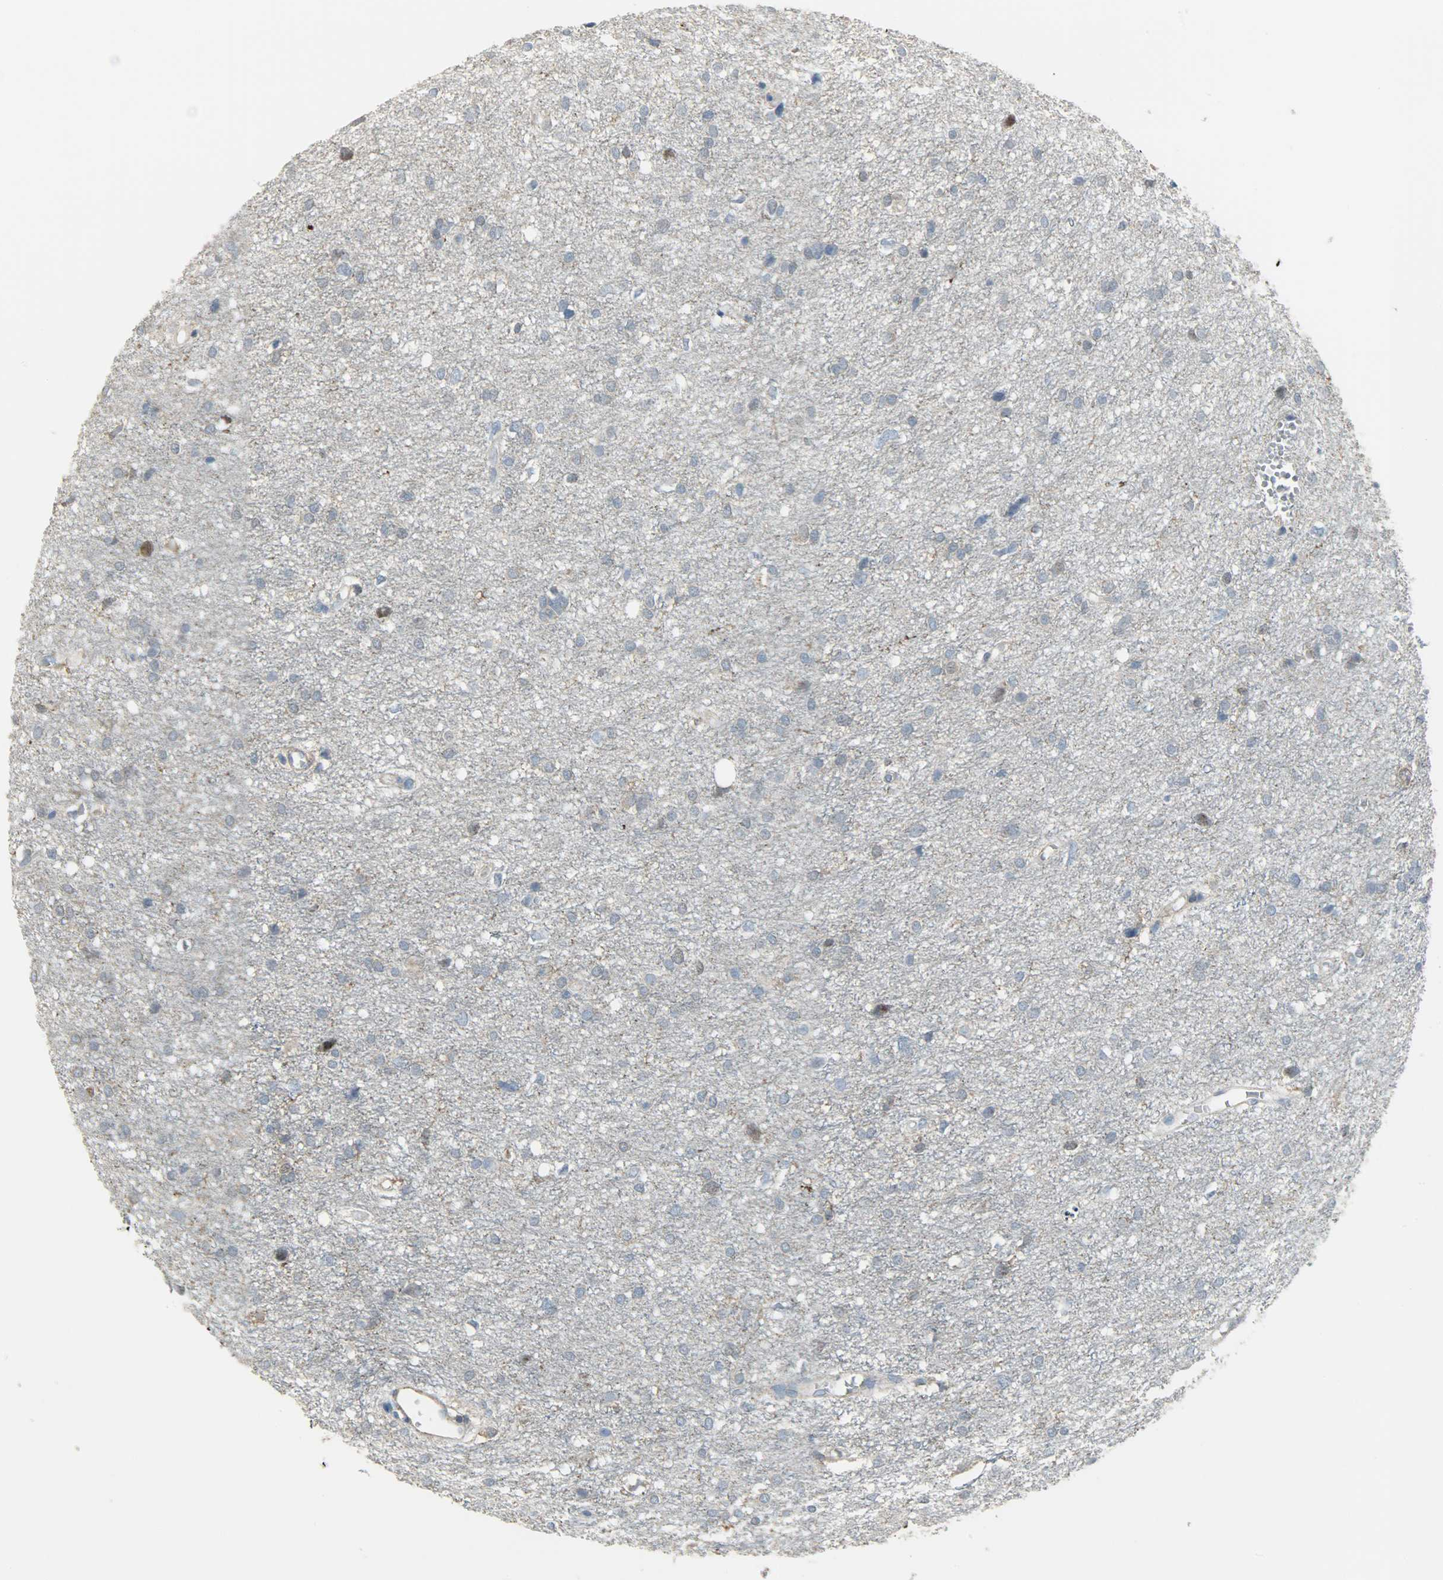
{"staining": {"intensity": "weak", "quantity": ">75%", "location": "cytoplasmic/membranous"}, "tissue": "glioma", "cell_type": "Tumor cells", "image_type": "cancer", "snomed": [{"axis": "morphology", "description": "Glioma, malignant, High grade"}, {"axis": "topography", "description": "Brain"}], "caption": "A low amount of weak cytoplasmic/membranous positivity is identified in about >75% of tumor cells in glioma tissue.", "gene": "DNAJA4", "patient": {"sex": "female", "age": 59}}